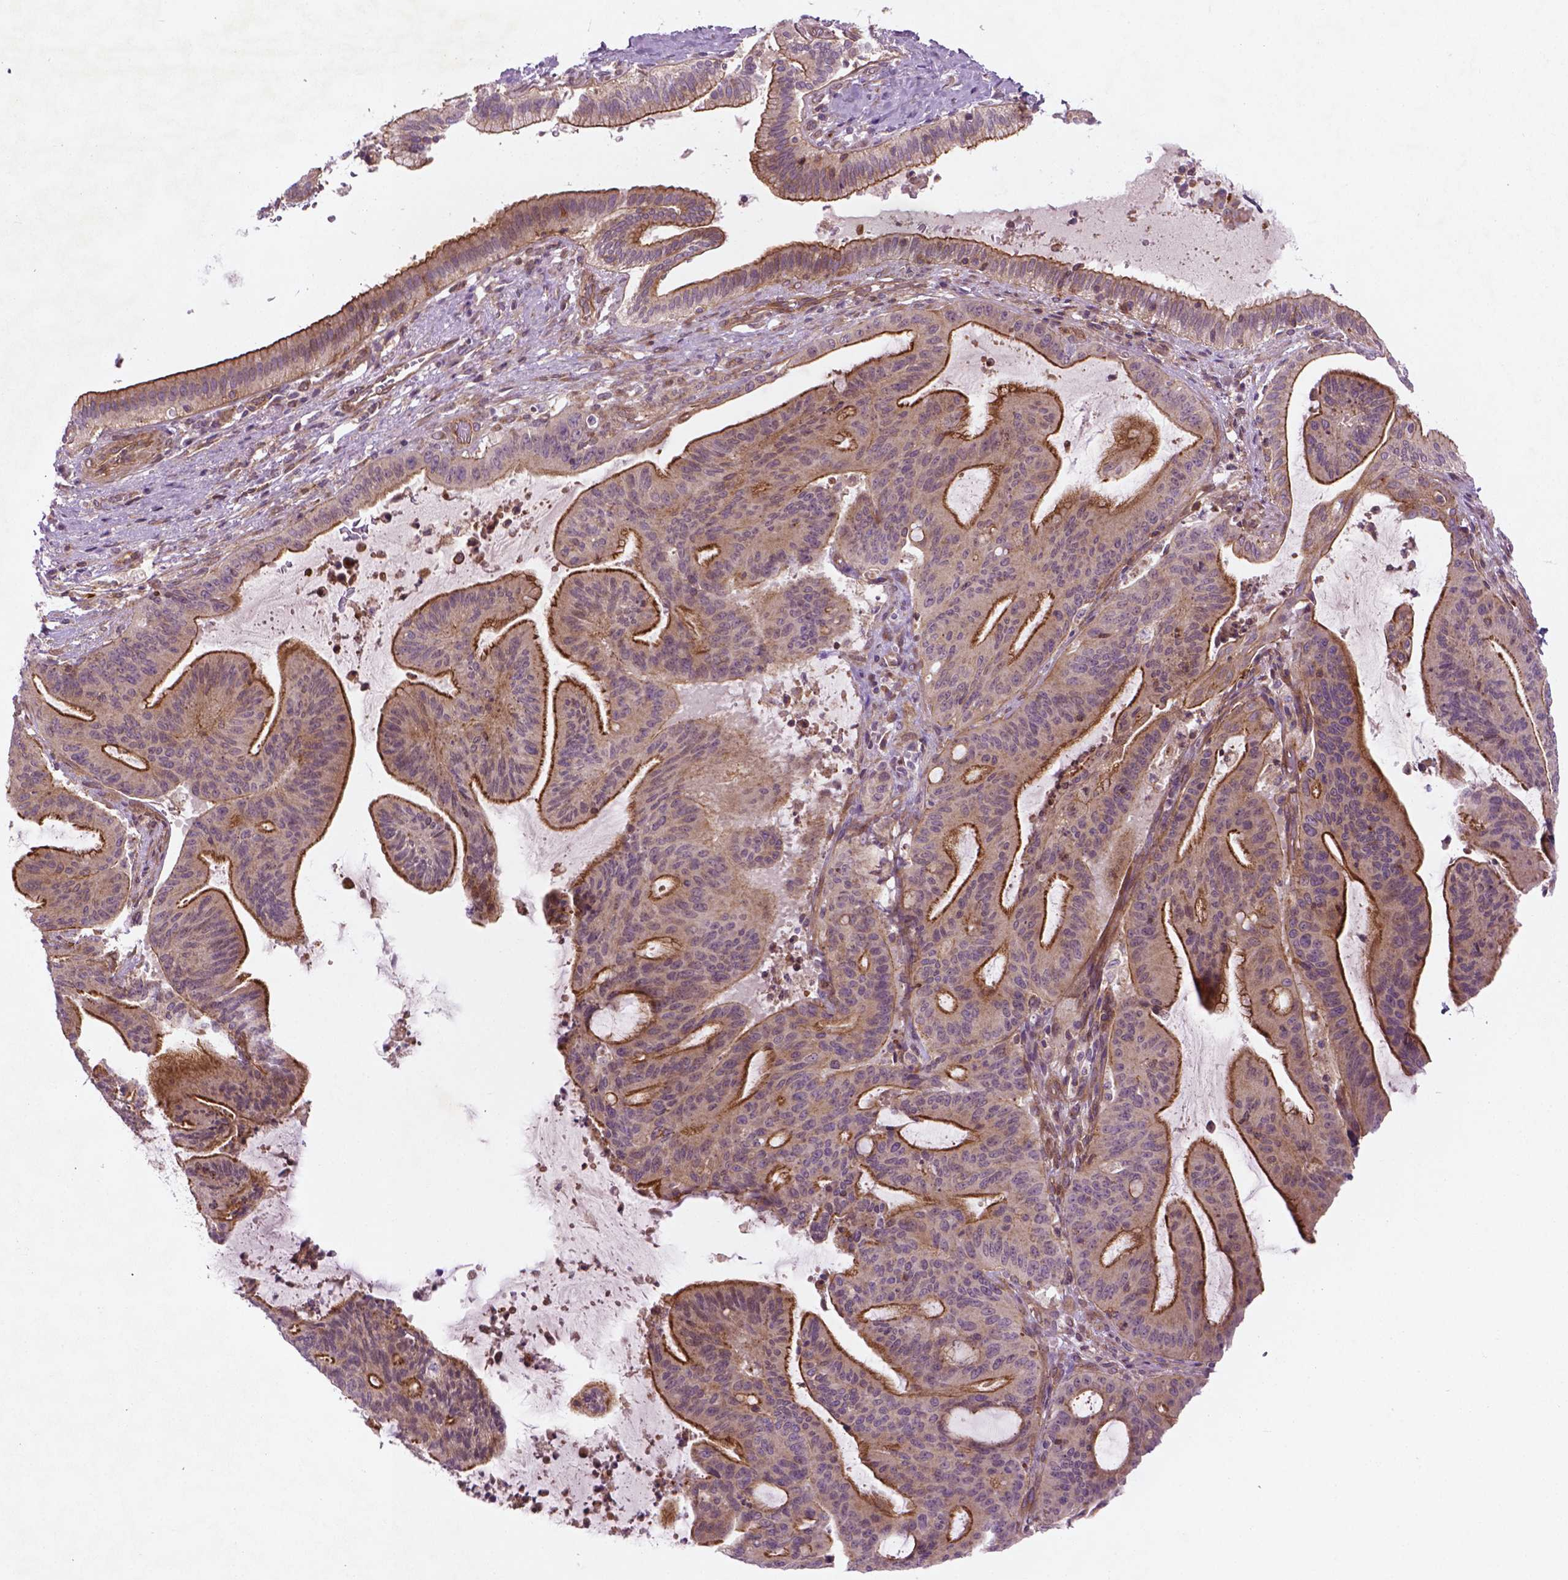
{"staining": {"intensity": "strong", "quantity": "25%-75%", "location": "cytoplasmic/membranous"}, "tissue": "liver cancer", "cell_type": "Tumor cells", "image_type": "cancer", "snomed": [{"axis": "morphology", "description": "Cholangiocarcinoma"}, {"axis": "topography", "description": "Liver"}], "caption": "Immunohistochemical staining of human liver cancer shows strong cytoplasmic/membranous protein staining in about 25%-75% of tumor cells.", "gene": "TCHP", "patient": {"sex": "female", "age": 73}}